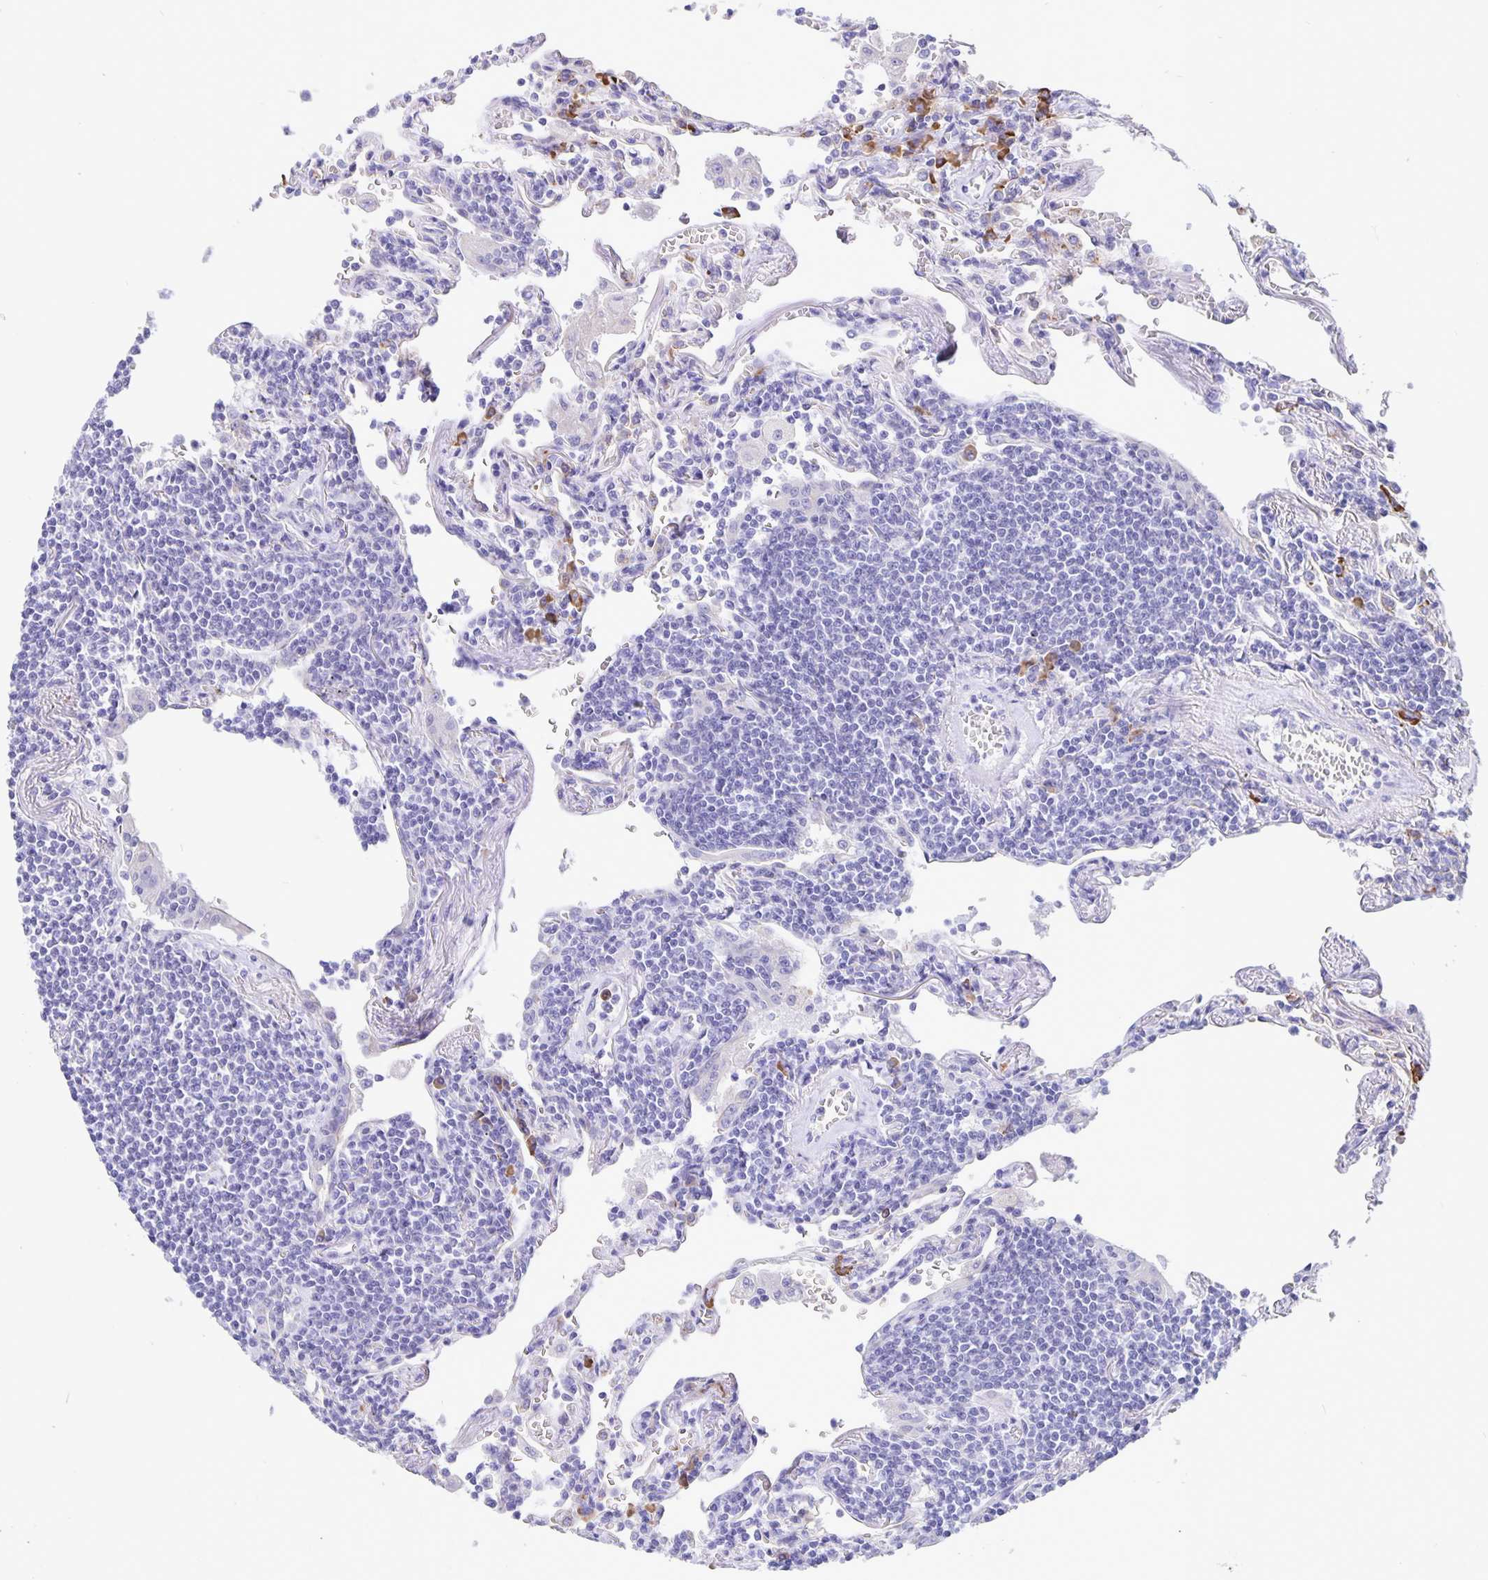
{"staining": {"intensity": "negative", "quantity": "none", "location": "none"}, "tissue": "lymphoma", "cell_type": "Tumor cells", "image_type": "cancer", "snomed": [{"axis": "morphology", "description": "Malignant lymphoma, non-Hodgkin's type, Low grade"}, {"axis": "topography", "description": "Lung"}], "caption": "Tumor cells are negative for protein expression in human lymphoma.", "gene": "ERMN", "patient": {"sex": "female", "age": 71}}